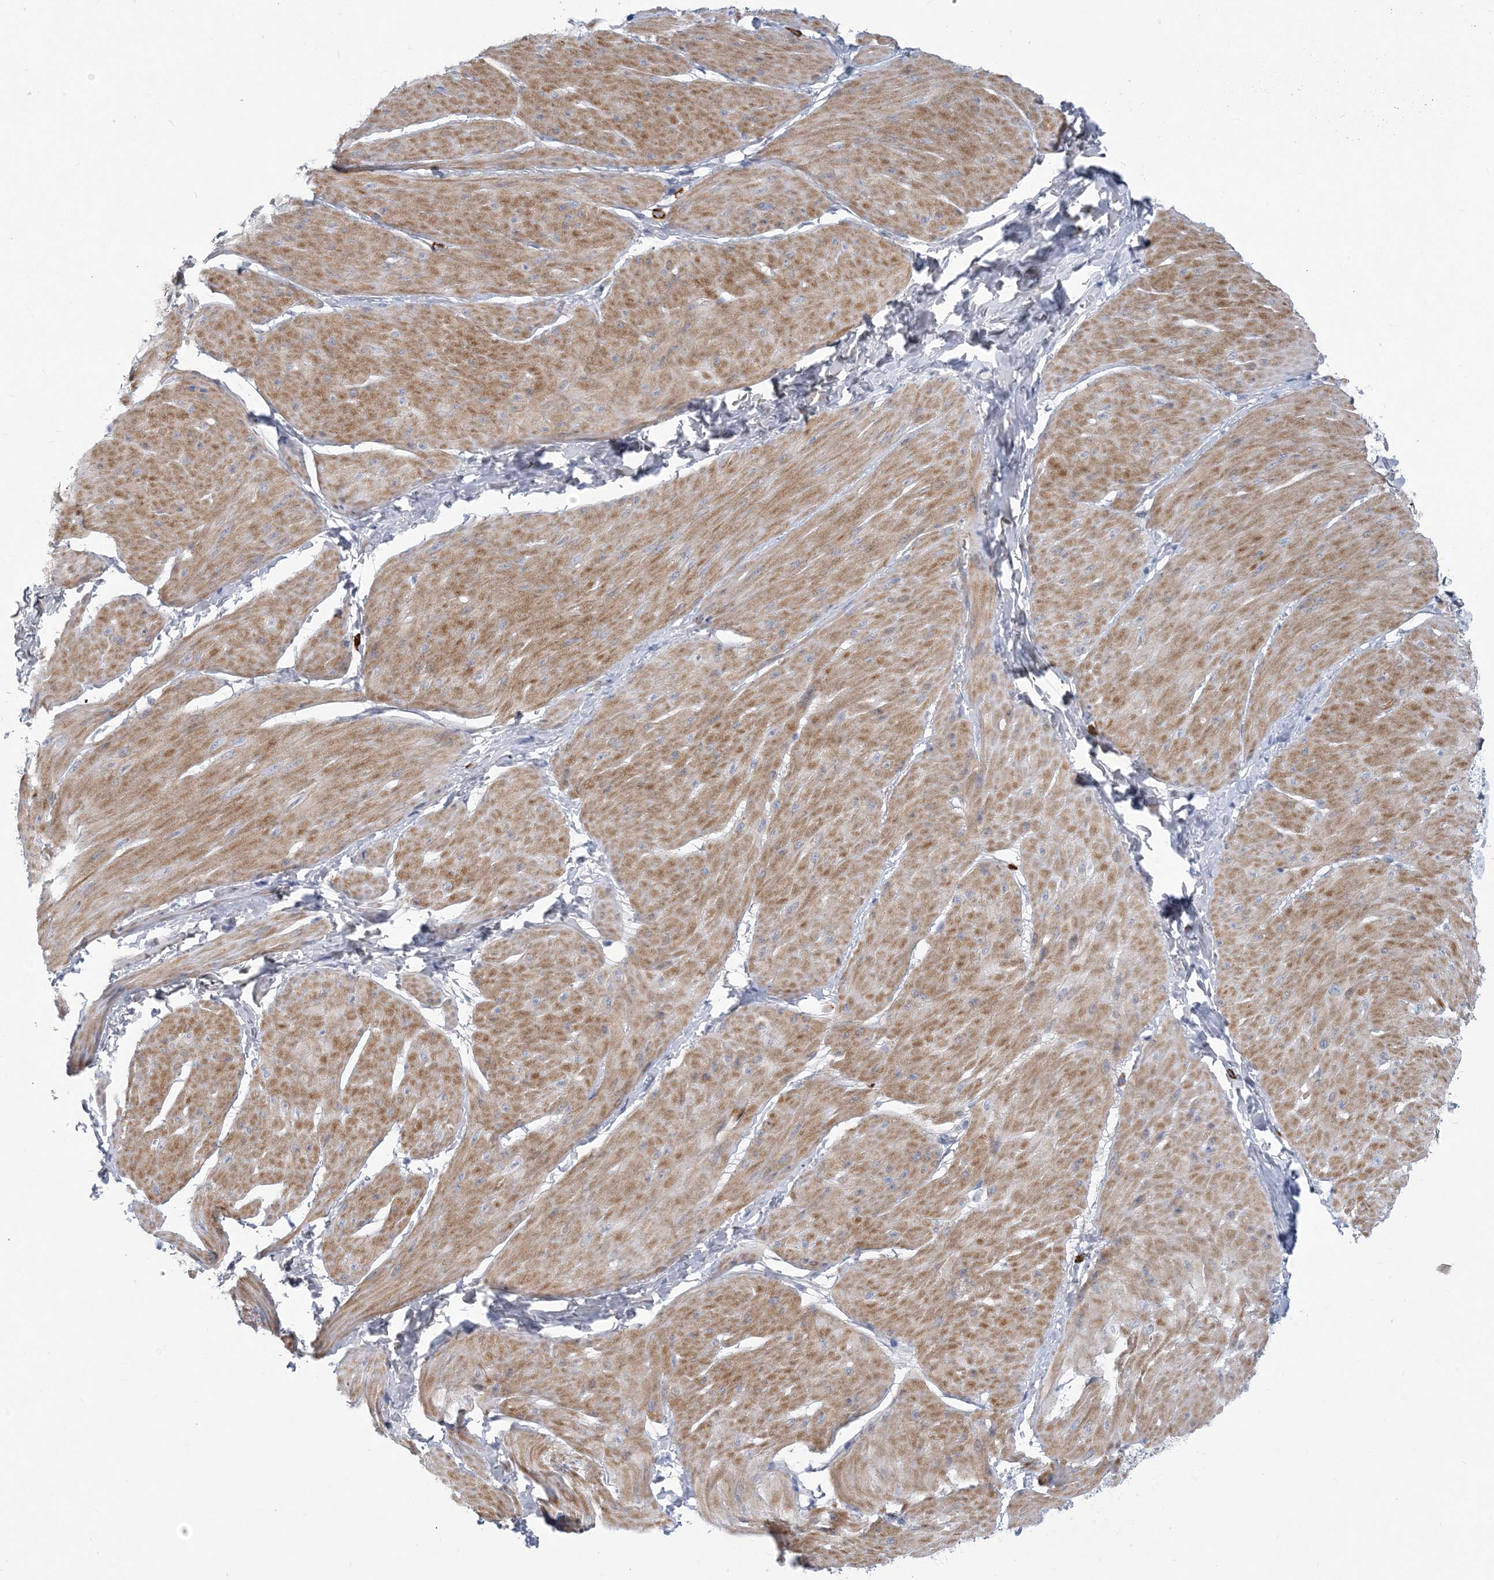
{"staining": {"intensity": "moderate", "quantity": ">75%", "location": "cytoplasmic/membranous"}, "tissue": "smooth muscle", "cell_type": "Smooth muscle cells", "image_type": "normal", "snomed": [{"axis": "morphology", "description": "Urothelial carcinoma, High grade"}, {"axis": "topography", "description": "Urinary bladder"}], "caption": "DAB (3,3'-diaminobenzidine) immunohistochemical staining of normal smooth muscle shows moderate cytoplasmic/membranous protein expression in about >75% of smooth muscle cells. Nuclei are stained in blue.", "gene": "MOXD1", "patient": {"sex": "male", "age": 46}}